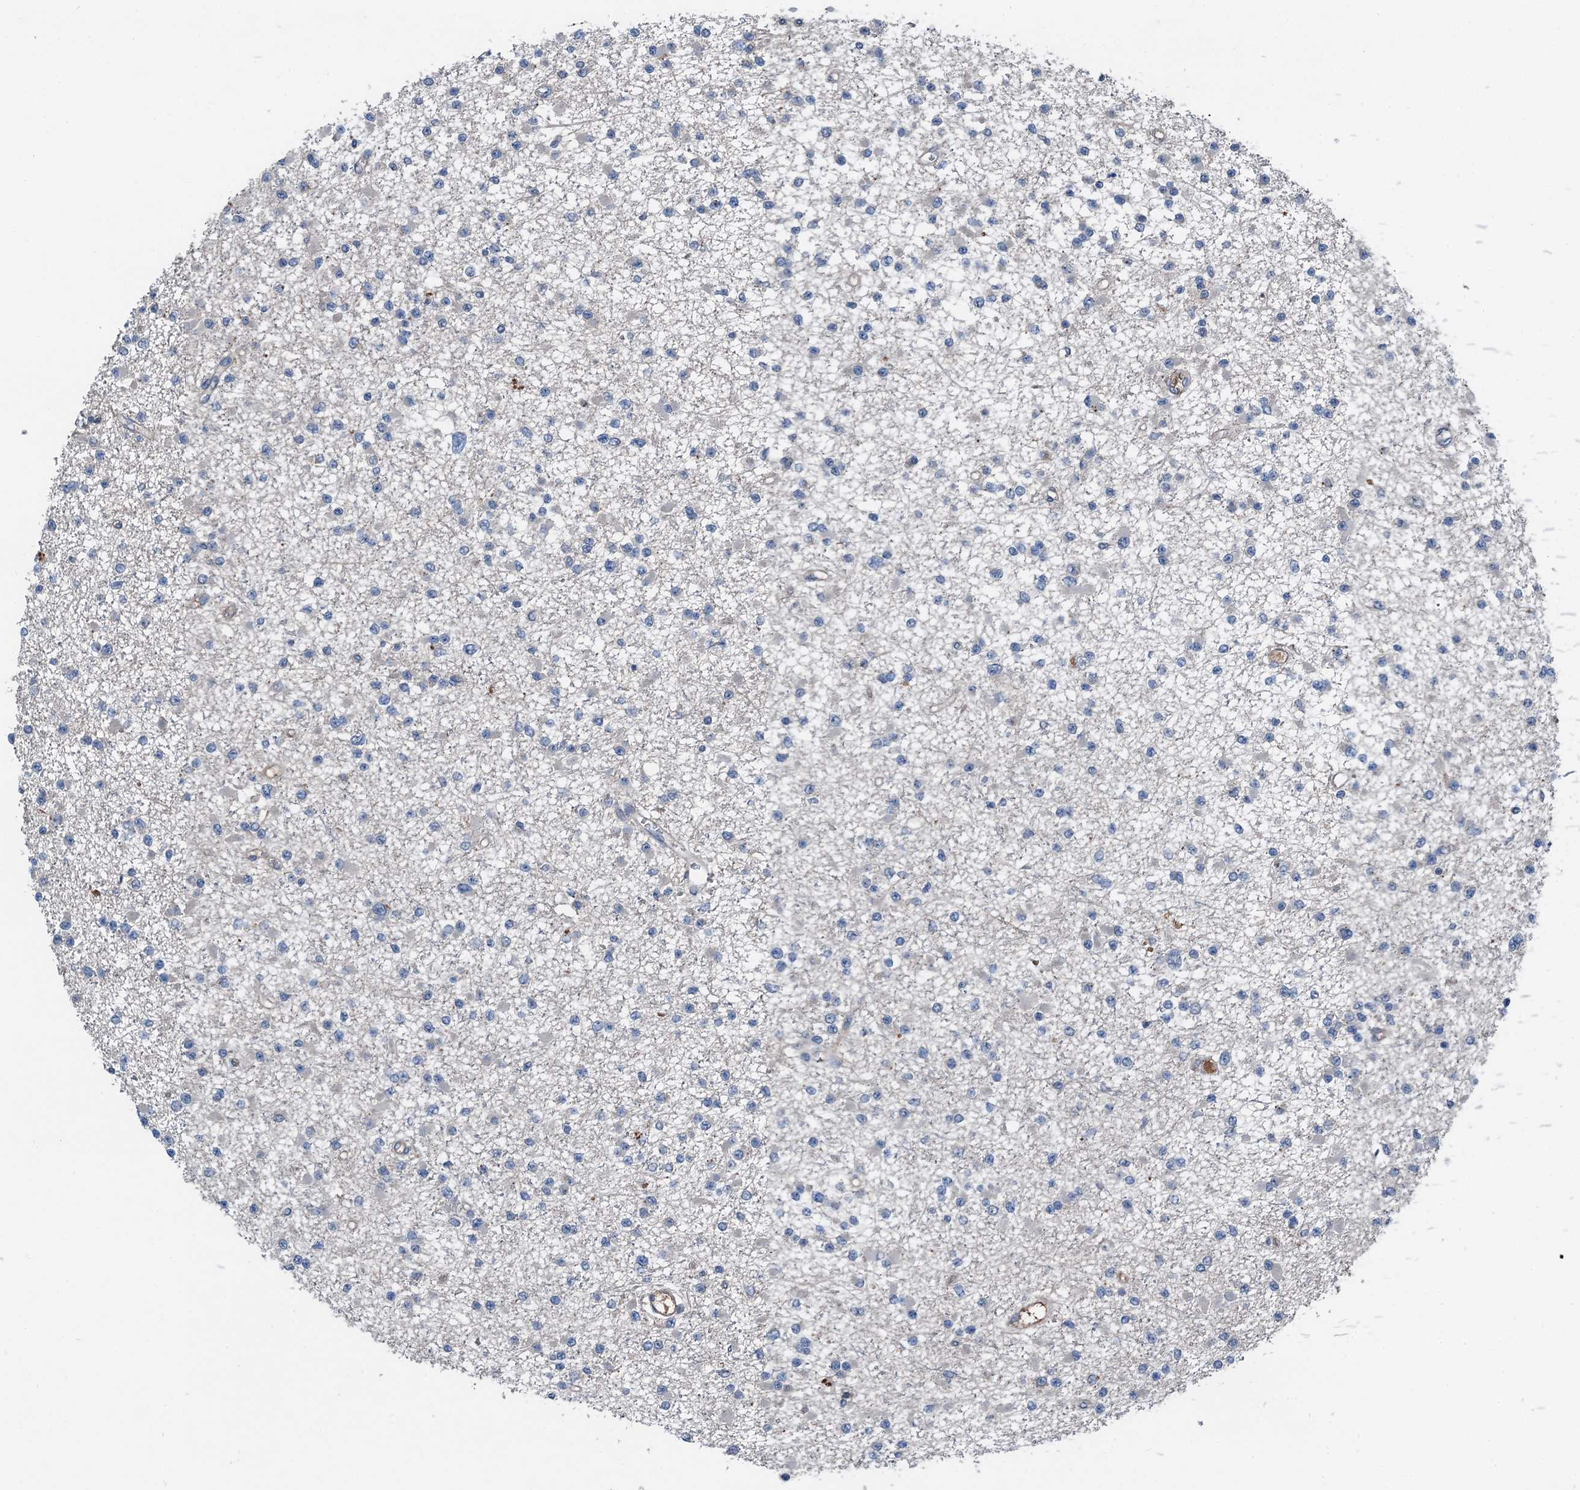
{"staining": {"intensity": "negative", "quantity": "none", "location": "none"}, "tissue": "glioma", "cell_type": "Tumor cells", "image_type": "cancer", "snomed": [{"axis": "morphology", "description": "Glioma, malignant, Low grade"}, {"axis": "topography", "description": "Brain"}], "caption": "Malignant glioma (low-grade) stained for a protein using immunohistochemistry displays no positivity tumor cells.", "gene": "SLC2A10", "patient": {"sex": "female", "age": 22}}